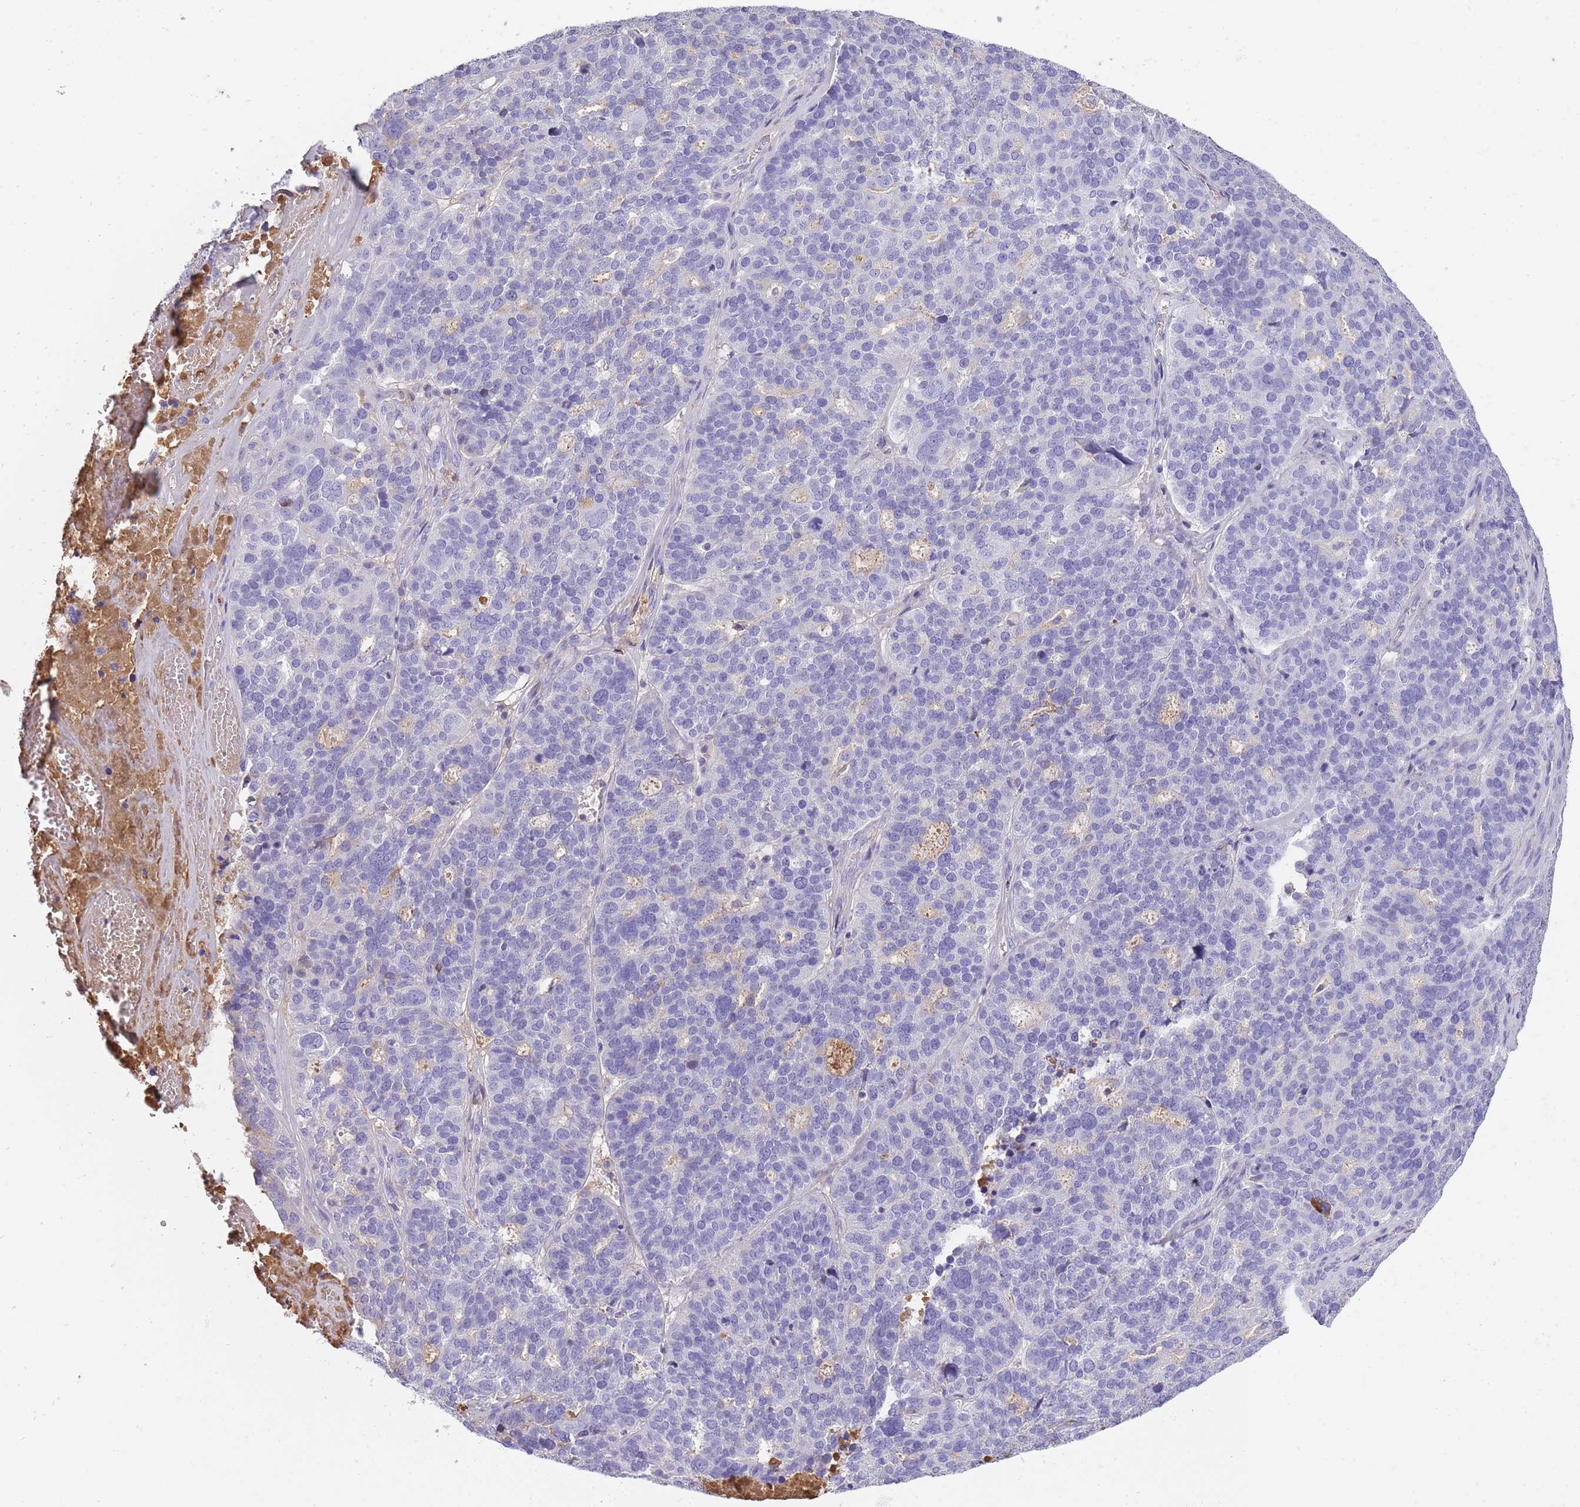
{"staining": {"intensity": "negative", "quantity": "none", "location": "none"}, "tissue": "ovarian cancer", "cell_type": "Tumor cells", "image_type": "cancer", "snomed": [{"axis": "morphology", "description": "Cystadenocarcinoma, serous, NOS"}, {"axis": "topography", "description": "Ovary"}], "caption": "Serous cystadenocarcinoma (ovarian) was stained to show a protein in brown. There is no significant positivity in tumor cells.", "gene": "IGKV1D-42", "patient": {"sex": "female", "age": 59}}